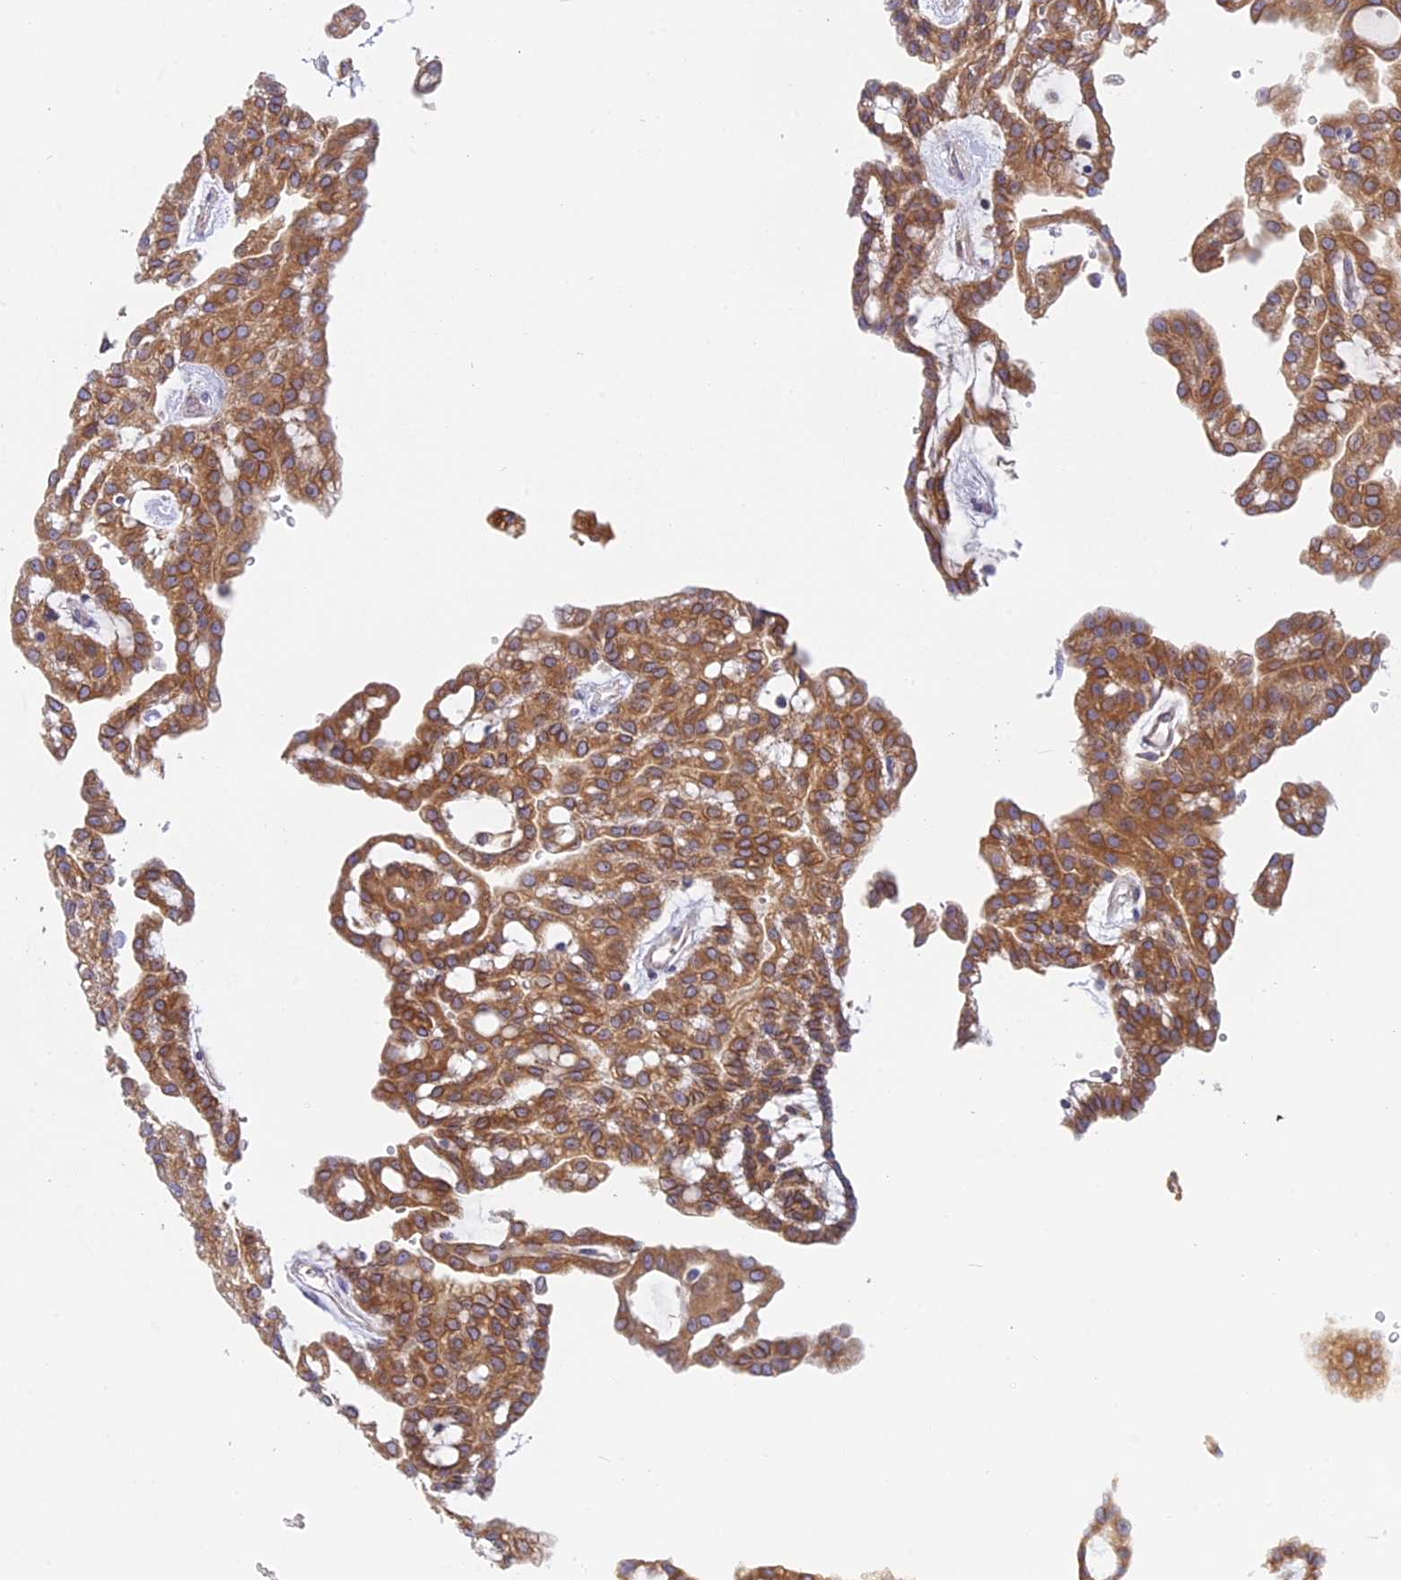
{"staining": {"intensity": "moderate", "quantity": ">75%", "location": "cytoplasmic/membranous"}, "tissue": "renal cancer", "cell_type": "Tumor cells", "image_type": "cancer", "snomed": [{"axis": "morphology", "description": "Adenocarcinoma, NOS"}, {"axis": "topography", "description": "Kidney"}], "caption": "A brown stain highlights moderate cytoplasmic/membranous staining of a protein in human renal adenocarcinoma tumor cells.", "gene": "TLCD1", "patient": {"sex": "male", "age": 63}}